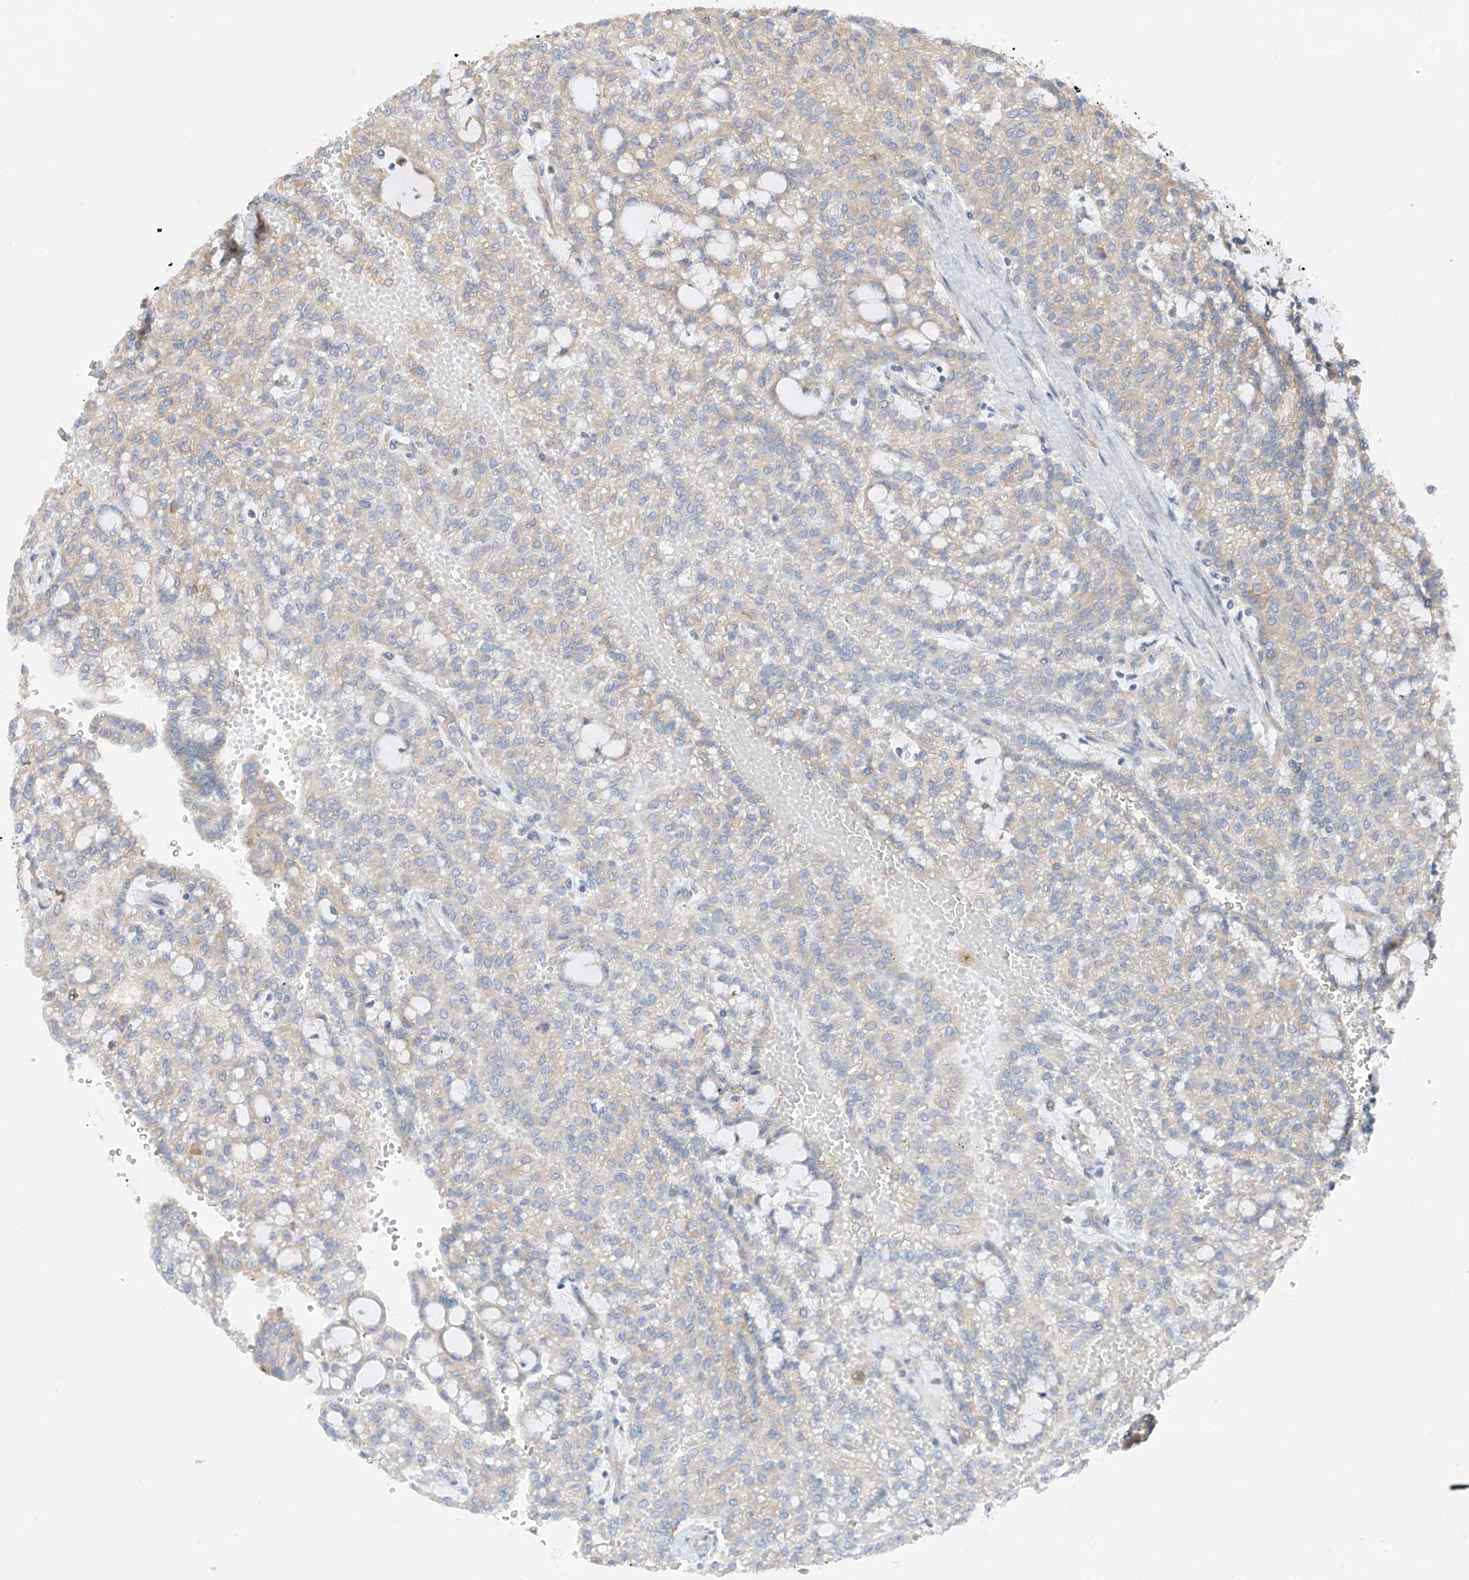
{"staining": {"intensity": "weak", "quantity": "<25%", "location": "cytoplasmic/membranous"}, "tissue": "renal cancer", "cell_type": "Tumor cells", "image_type": "cancer", "snomed": [{"axis": "morphology", "description": "Adenocarcinoma, NOS"}, {"axis": "topography", "description": "Kidney"}], "caption": "High power microscopy histopathology image of an immunohistochemistry image of renal adenocarcinoma, revealing no significant expression in tumor cells.", "gene": "REC8", "patient": {"sex": "male", "age": 63}}